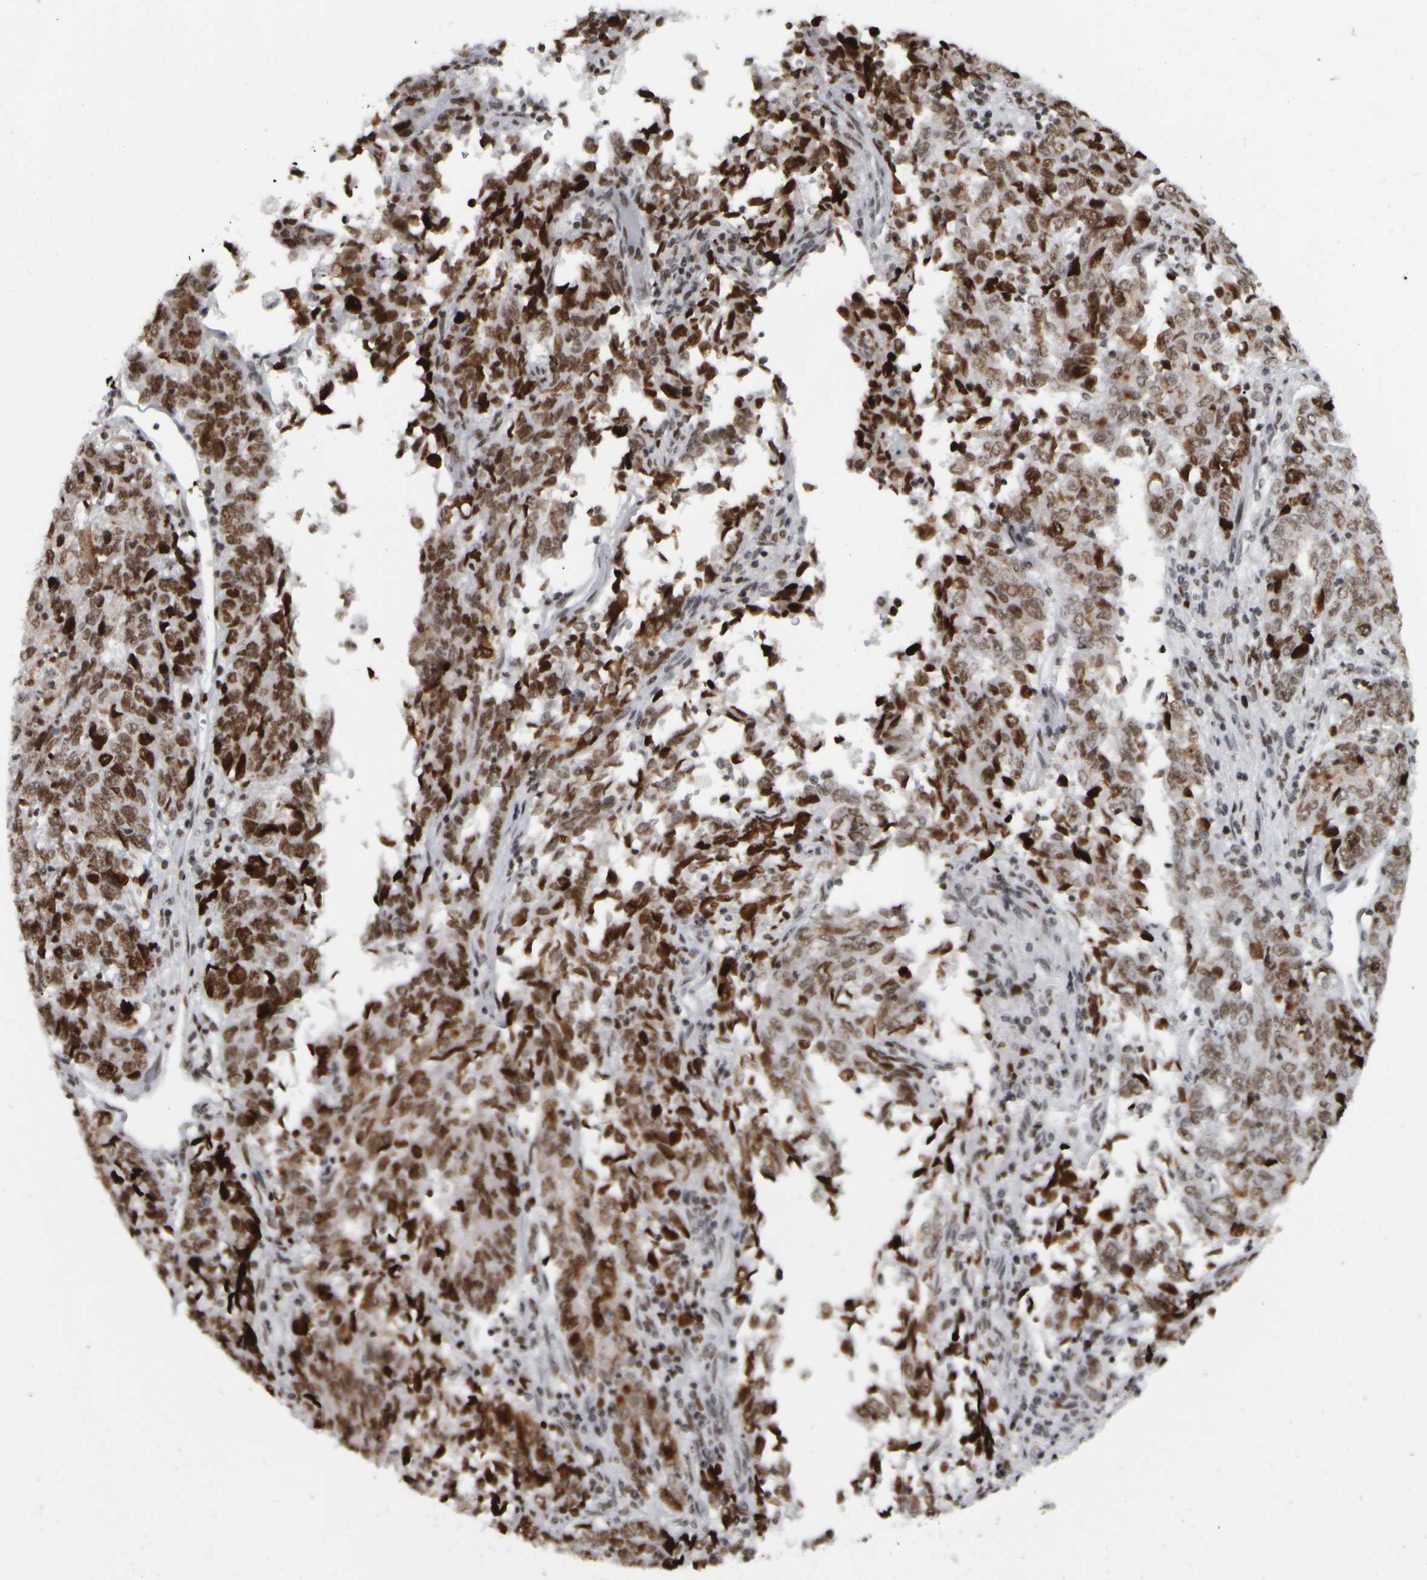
{"staining": {"intensity": "moderate", "quantity": ">75%", "location": "nuclear"}, "tissue": "endometrial cancer", "cell_type": "Tumor cells", "image_type": "cancer", "snomed": [{"axis": "morphology", "description": "Adenocarcinoma, NOS"}, {"axis": "topography", "description": "Endometrium"}], "caption": "IHC of endometrial adenocarcinoma displays medium levels of moderate nuclear positivity in approximately >75% of tumor cells.", "gene": "TOP2B", "patient": {"sex": "female", "age": 80}}